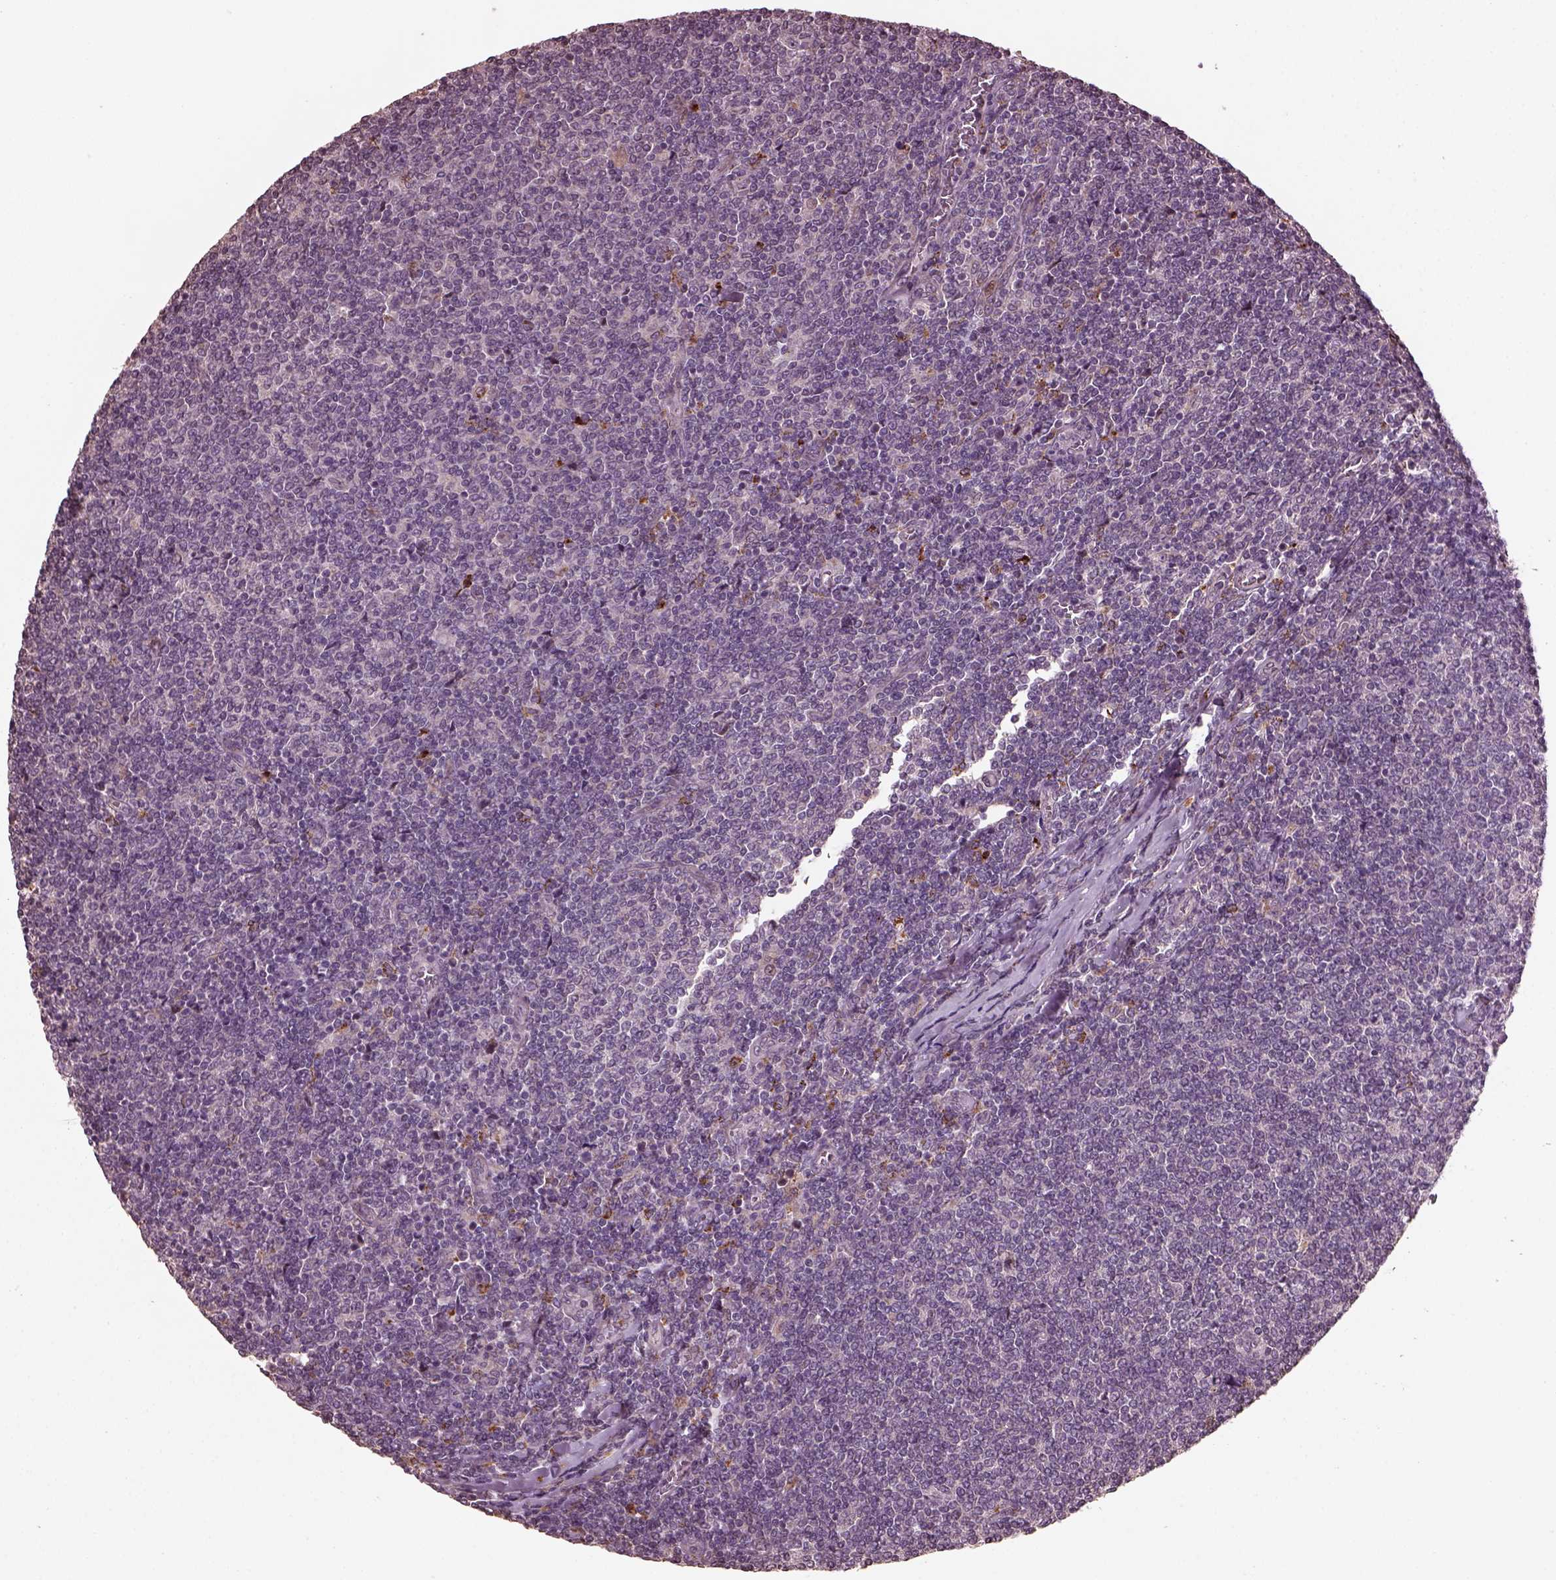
{"staining": {"intensity": "negative", "quantity": "none", "location": "none"}, "tissue": "lymphoma", "cell_type": "Tumor cells", "image_type": "cancer", "snomed": [{"axis": "morphology", "description": "Malignant lymphoma, non-Hodgkin's type, Low grade"}, {"axis": "topography", "description": "Lymph node"}], "caption": "This micrograph is of low-grade malignant lymphoma, non-Hodgkin's type stained with immunohistochemistry to label a protein in brown with the nuclei are counter-stained blue. There is no staining in tumor cells.", "gene": "RUFY3", "patient": {"sex": "male", "age": 52}}